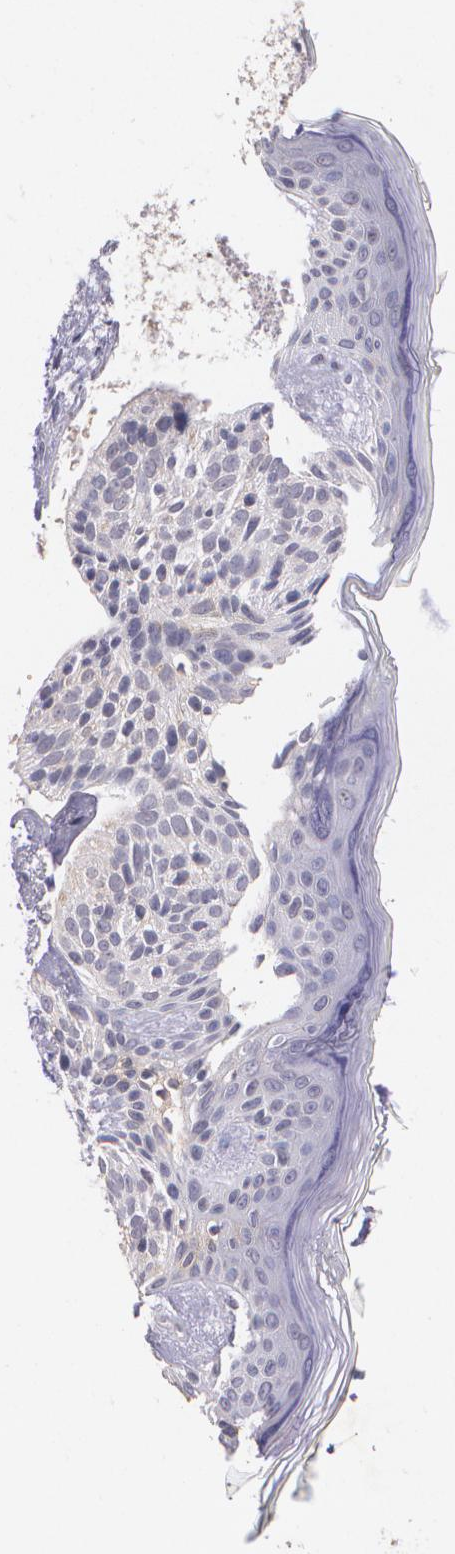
{"staining": {"intensity": "weak", "quantity": "25%-75%", "location": "cytoplasmic/membranous"}, "tissue": "skin cancer", "cell_type": "Tumor cells", "image_type": "cancer", "snomed": [{"axis": "morphology", "description": "Basal cell carcinoma"}, {"axis": "topography", "description": "Skin"}], "caption": "Skin cancer (basal cell carcinoma) stained with a brown dye reveals weak cytoplasmic/membranous positive staining in approximately 25%-75% of tumor cells.", "gene": "TM4SF1", "patient": {"sex": "female", "age": 78}}